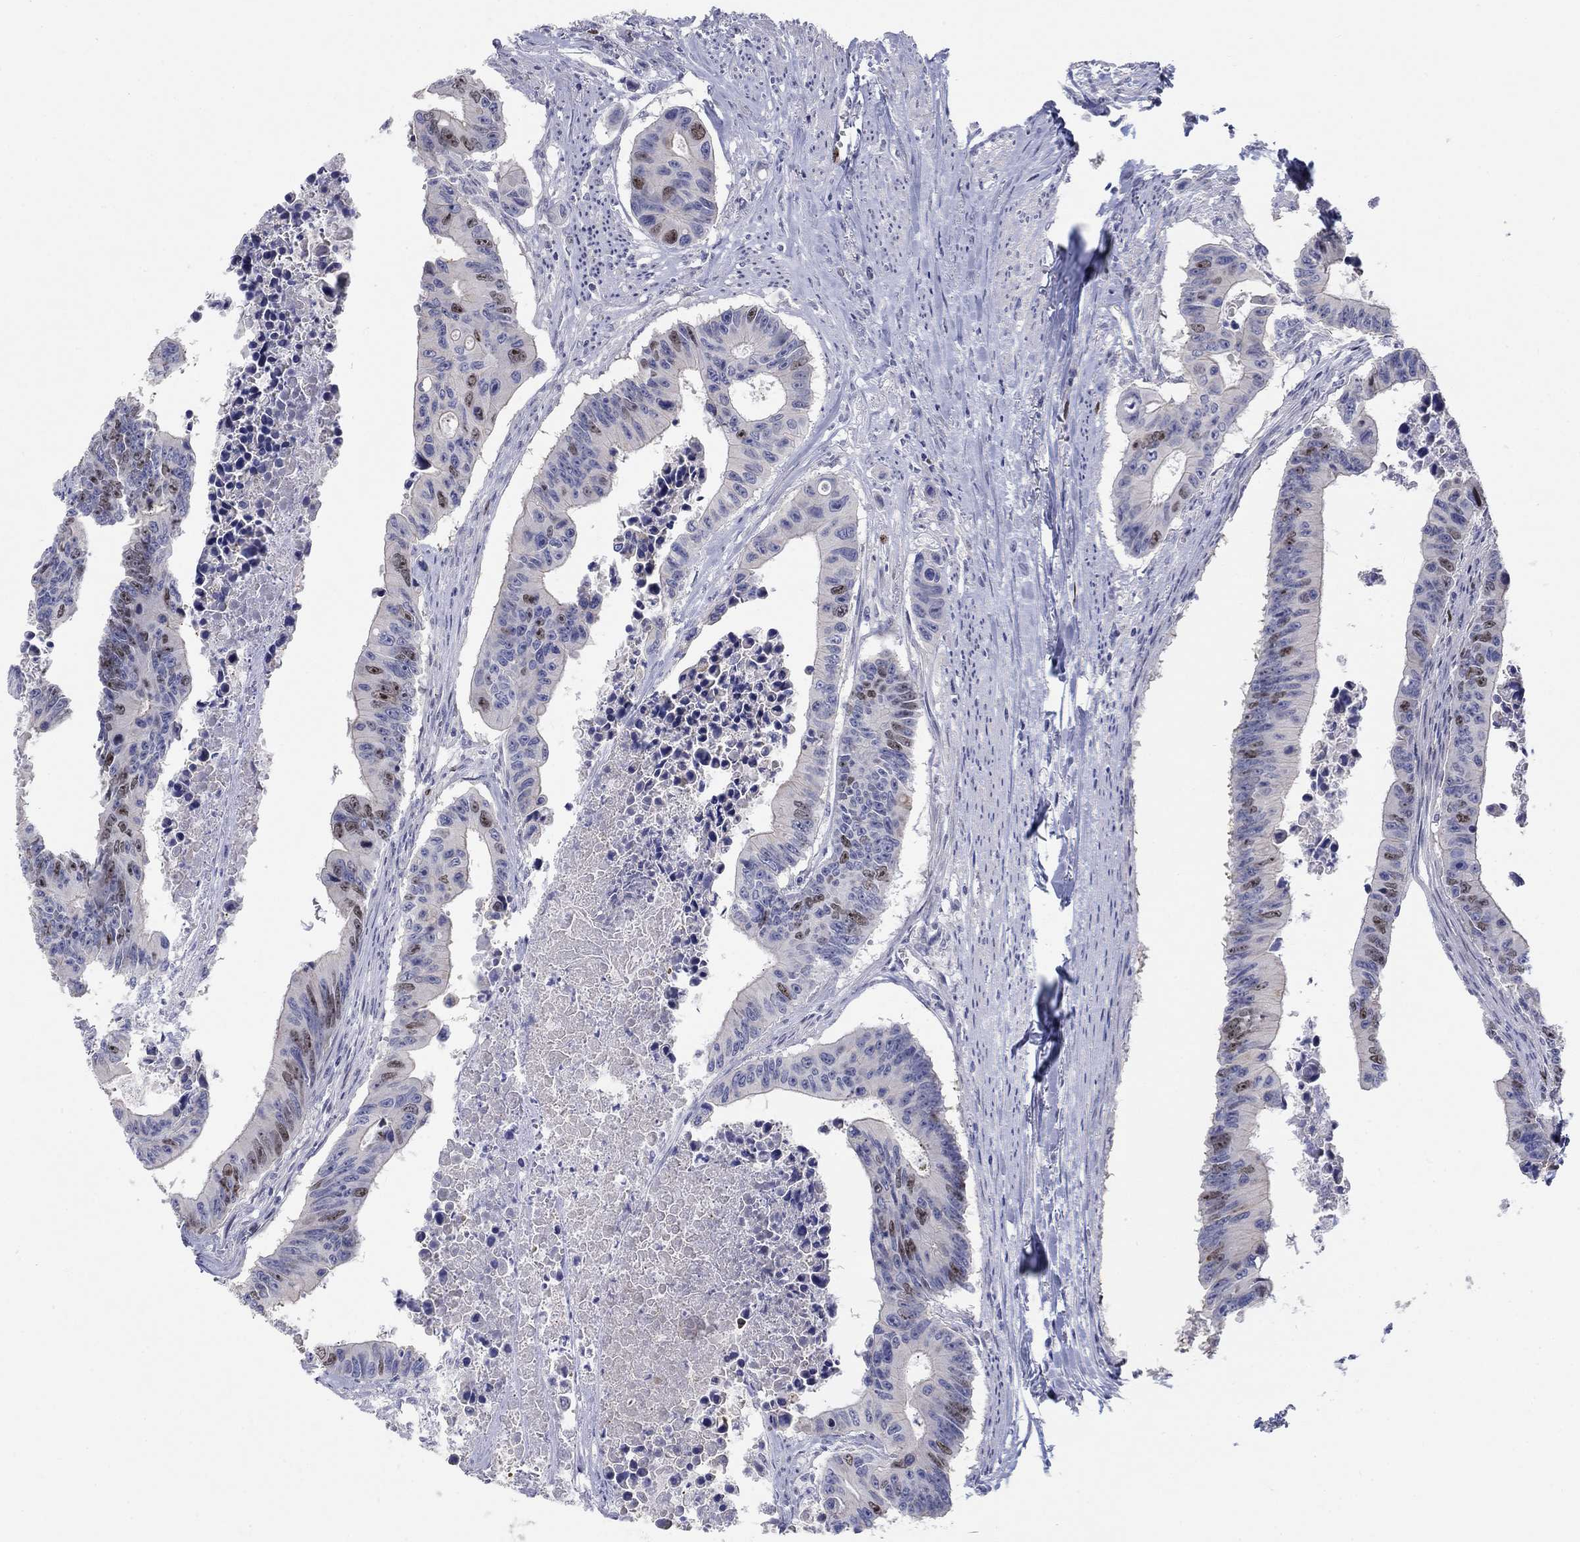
{"staining": {"intensity": "weak", "quantity": "25%-75%", "location": "nuclear"}, "tissue": "colorectal cancer", "cell_type": "Tumor cells", "image_type": "cancer", "snomed": [{"axis": "morphology", "description": "Adenocarcinoma, NOS"}, {"axis": "topography", "description": "Colon"}], "caption": "Colorectal cancer (adenocarcinoma) stained with immunohistochemistry reveals weak nuclear expression in about 25%-75% of tumor cells.", "gene": "PRC1", "patient": {"sex": "female", "age": 87}}